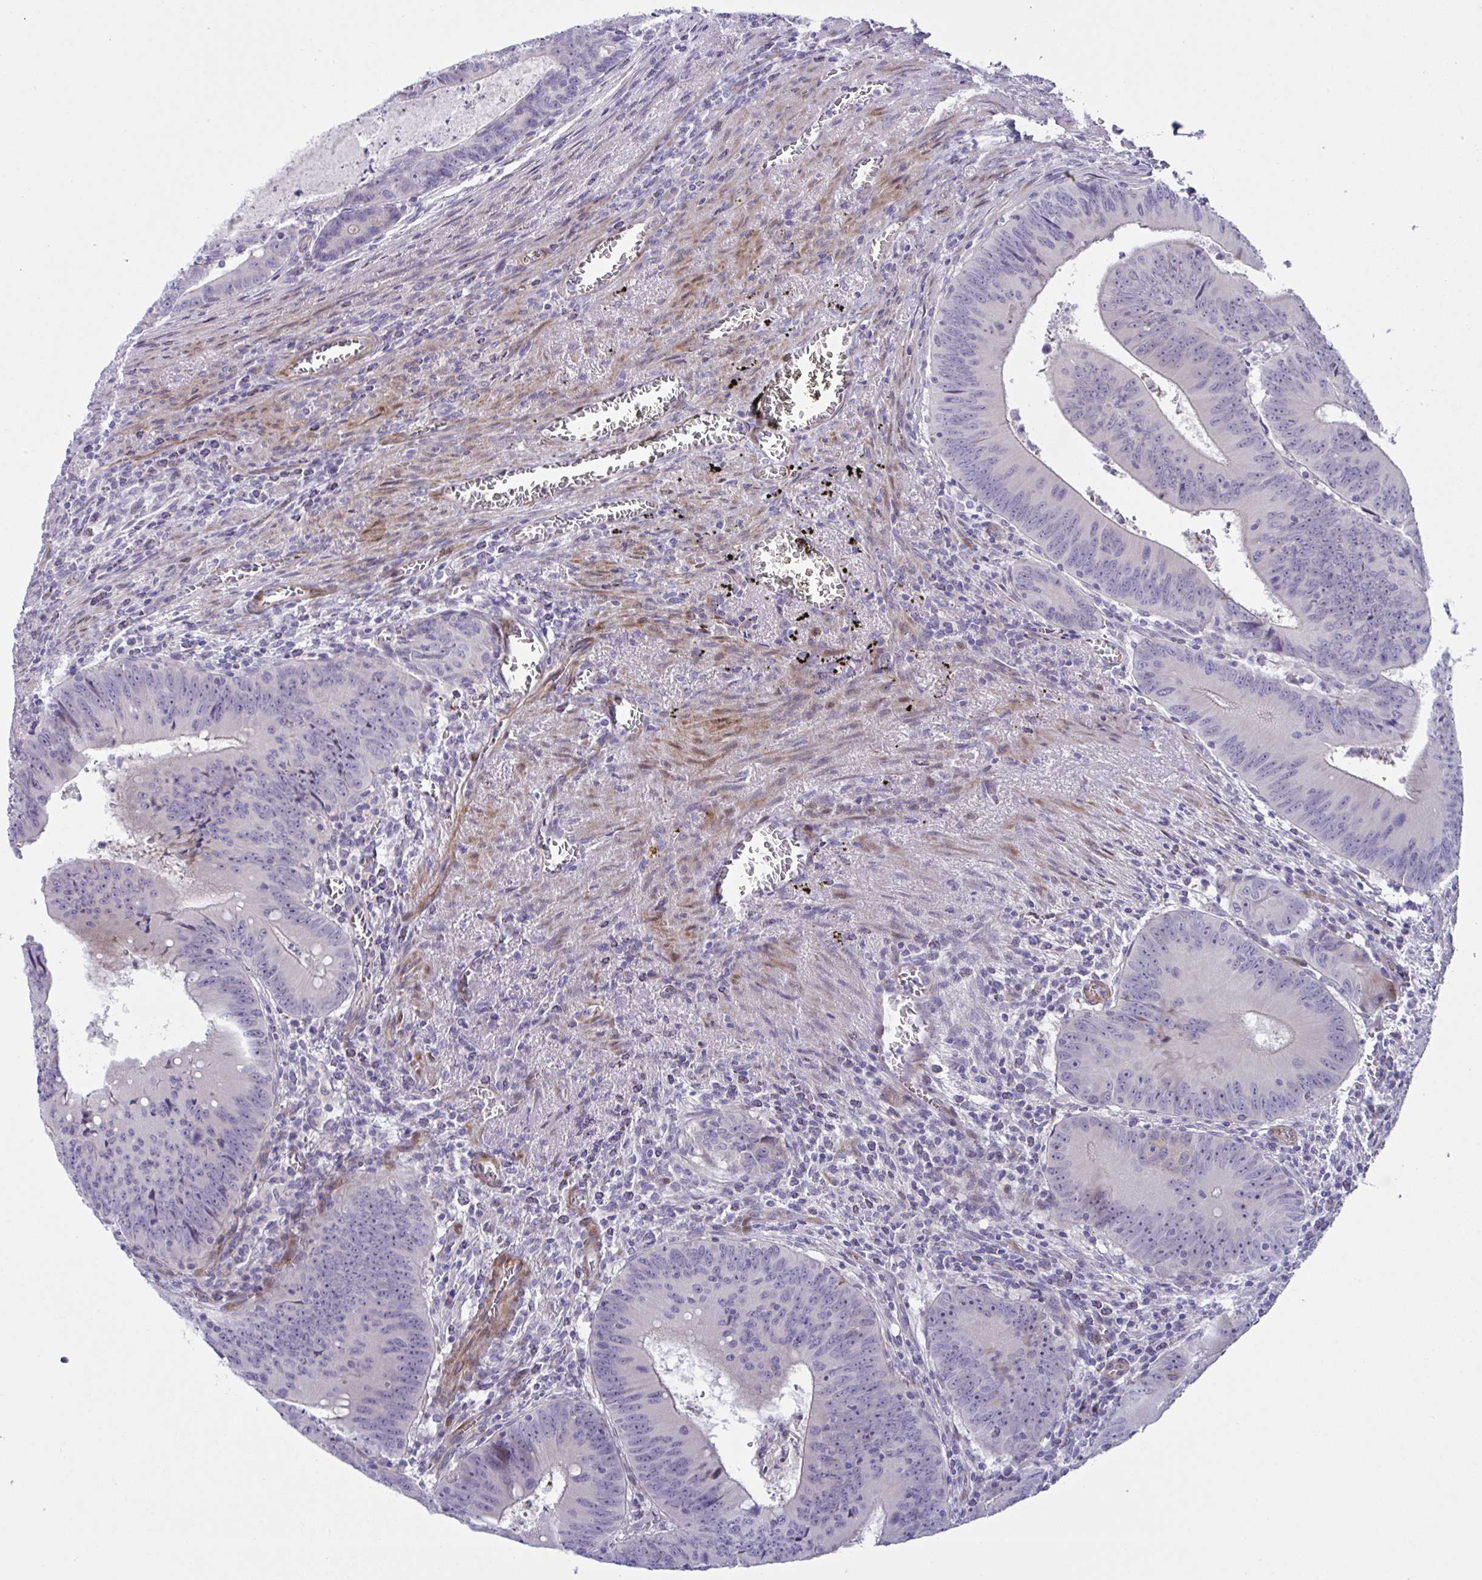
{"staining": {"intensity": "negative", "quantity": "none", "location": "none"}, "tissue": "colorectal cancer", "cell_type": "Tumor cells", "image_type": "cancer", "snomed": [{"axis": "morphology", "description": "Adenocarcinoma, NOS"}, {"axis": "topography", "description": "Rectum"}], "caption": "Human colorectal cancer (adenocarcinoma) stained for a protein using IHC demonstrates no staining in tumor cells.", "gene": "ZNF713", "patient": {"sex": "female", "age": 72}}